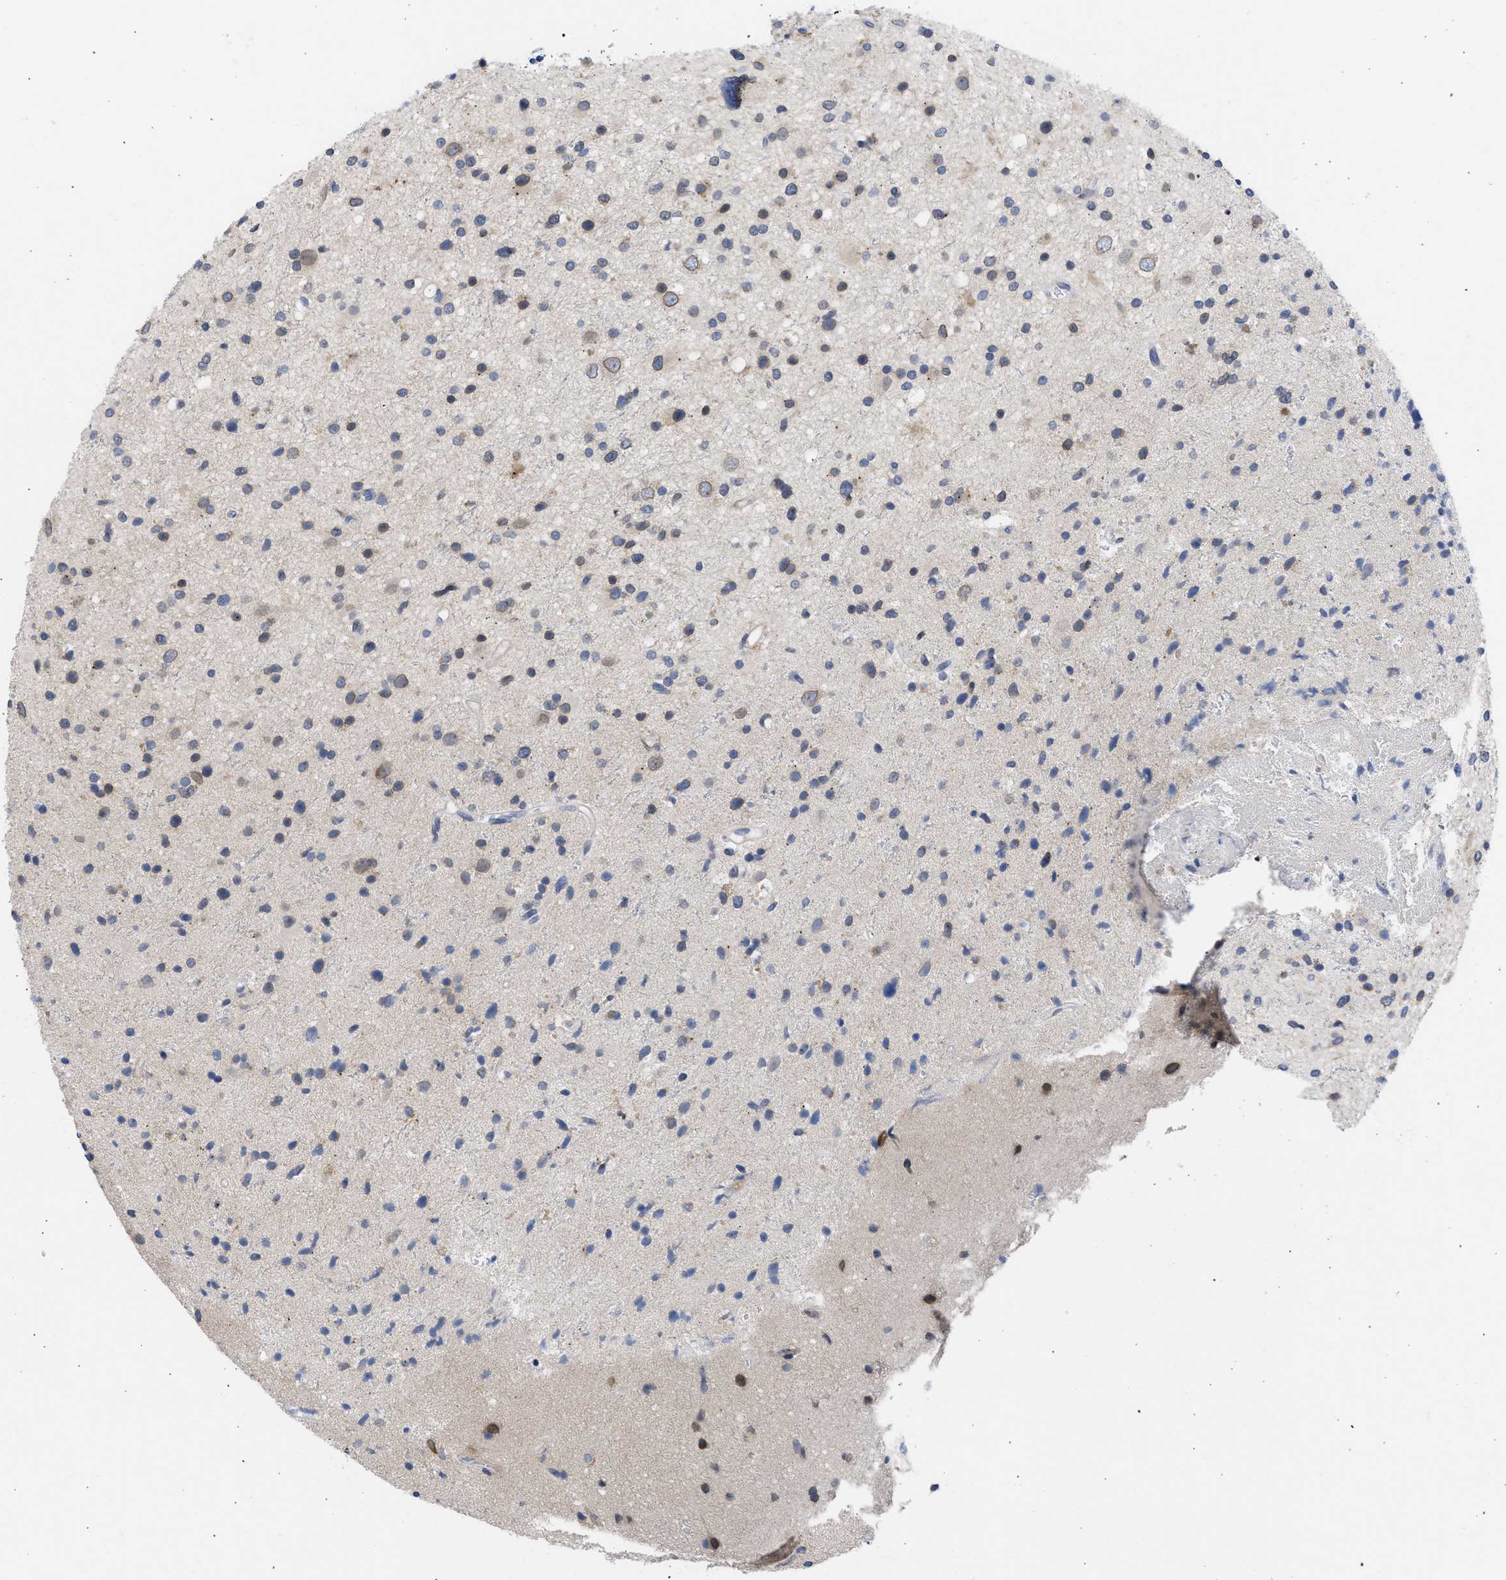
{"staining": {"intensity": "moderate", "quantity": "<25%", "location": "cytoplasmic/membranous,nuclear"}, "tissue": "glioma", "cell_type": "Tumor cells", "image_type": "cancer", "snomed": [{"axis": "morphology", "description": "Glioma, malignant, High grade"}, {"axis": "topography", "description": "Brain"}], "caption": "Immunohistochemical staining of glioma reveals low levels of moderate cytoplasmic/membranous and nuclear protein expression in approximately <25% of tumor cells. Using DAB (brown) and hematoxylin (blue) stains, captured at high magnification using brightfield microscopy.", "gene": "NUP35", "patient": {"sex": "male", "age": 33}}